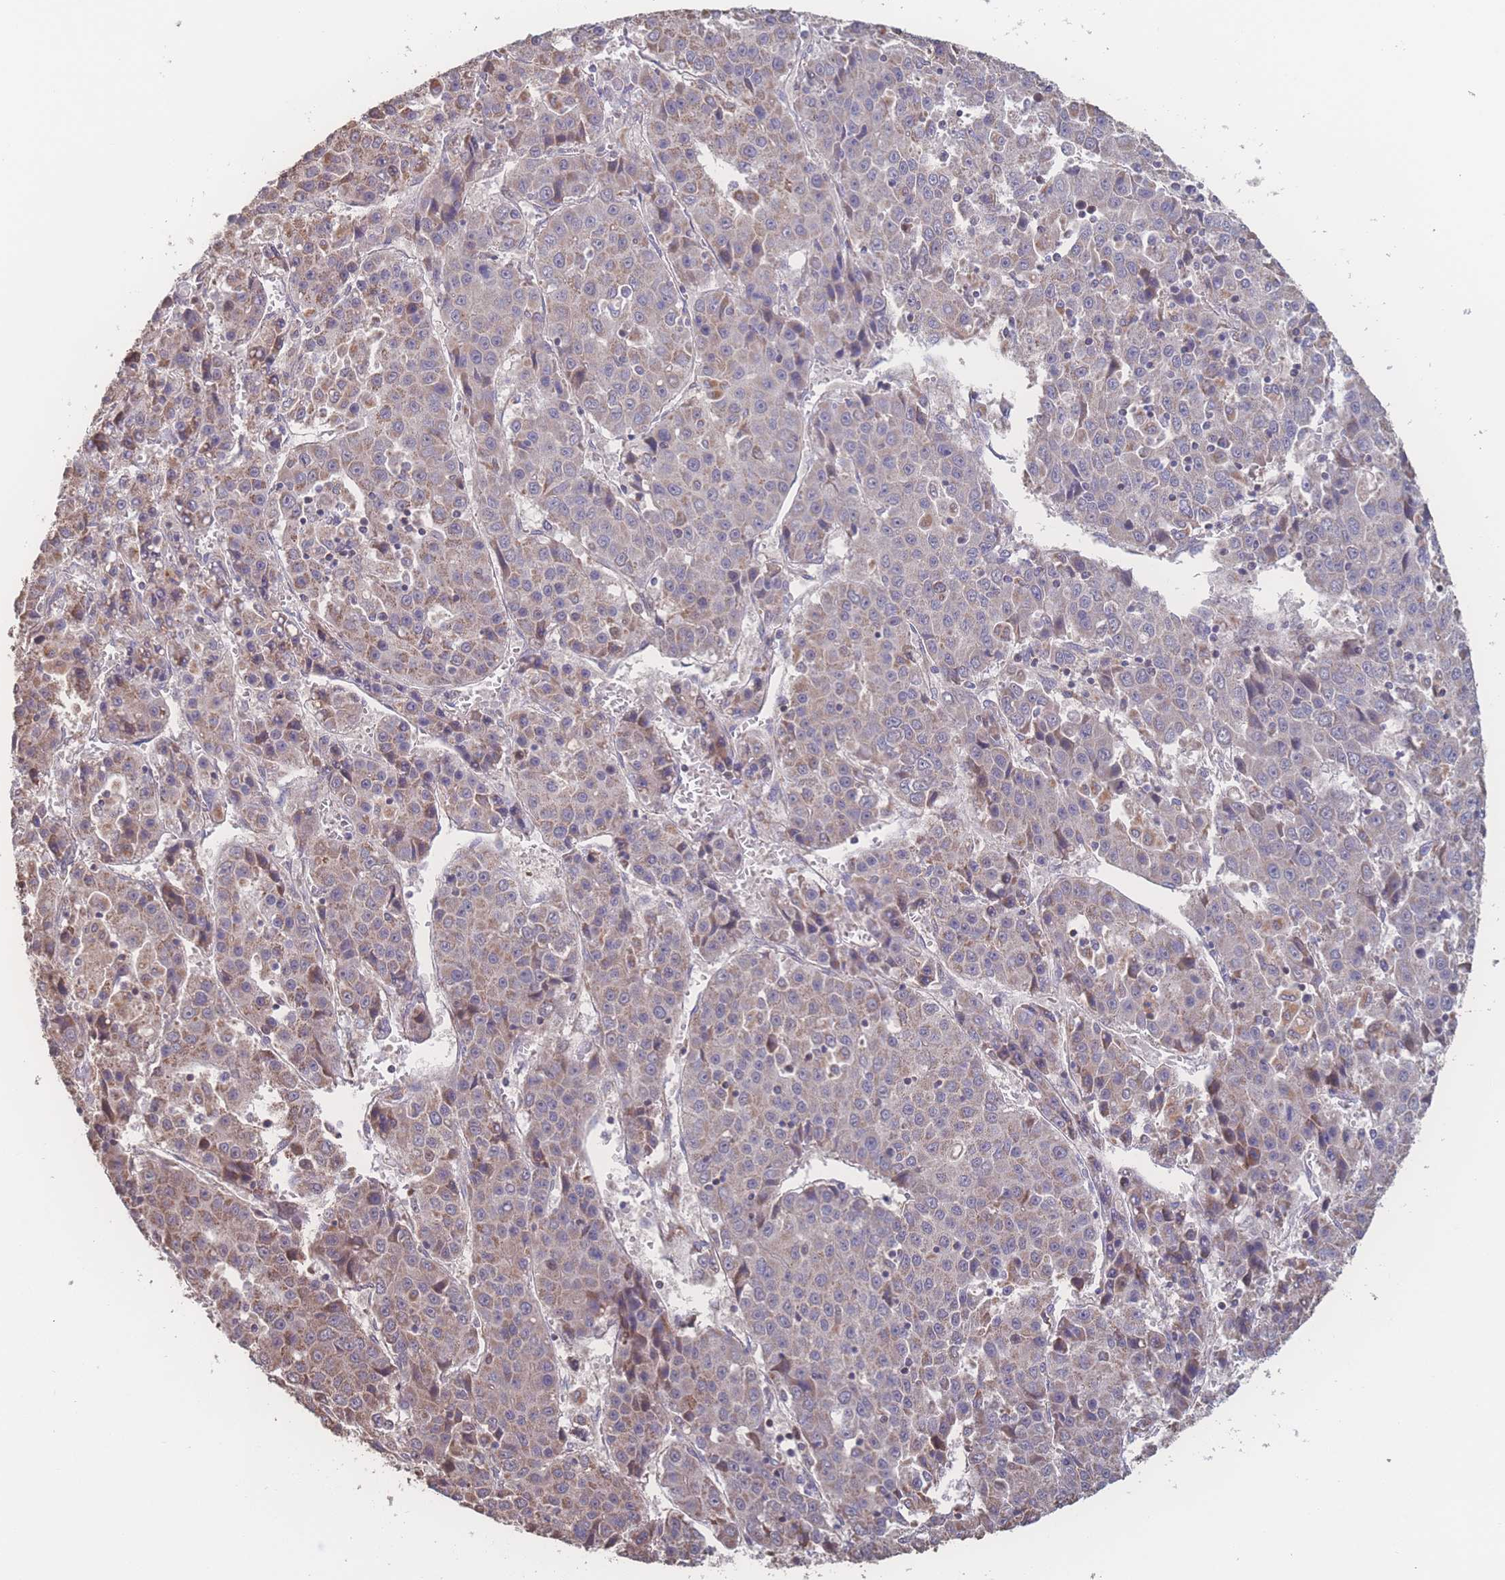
{"staining": {"intensity": "moderate", "quantity": "25%-75%", "location": "cytoplasmic/membranous"}, "tissue": "liver cancer", "cell_type": "Tumor cells", "image_type": "cancer", "snomed": [{"axis": "morphology", "description": "Carcinoma, Hepatocellular, NOS"}, {"axis": "topography", "description": "Liver"}], "caption": "Liver cancer stained with a brown dye exhibits moderate cytoplasmic/membranous positive staining in approximately 25%-75% of tumor cells.", "gene": "SGSM3", "patient": {"sex": "female", "age": 53}}